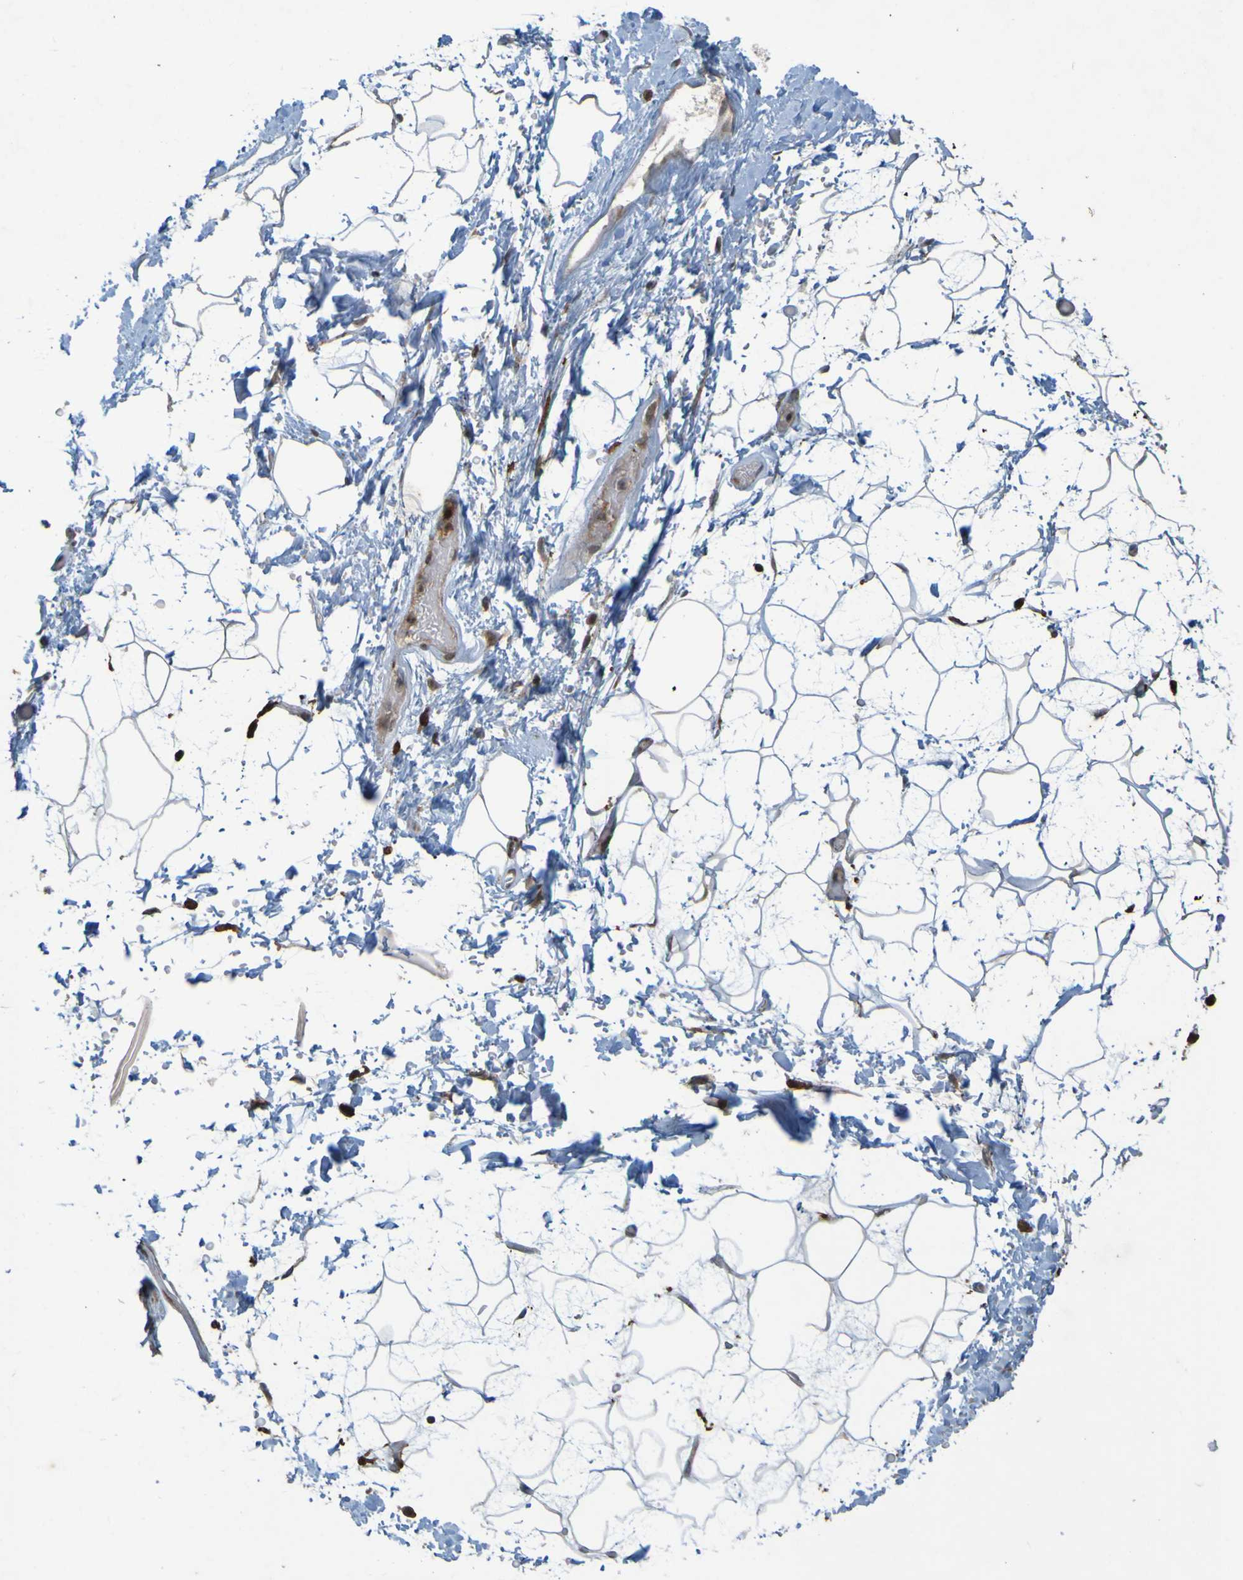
{"staining": {"intensity": "negative", "quantity": "none", "location": "none"}, "tissue": "adipose tissue", "cell_type": "Adipocytes", "image_type": "normal", "snomed": [{"axis": "morphology", "description": "Normal tissue, NOS"}, {"axis": "topography", "description": "Soft tissue"}], "caption": "Immunohistochemical staining of unremarkable human adipose tissue shows no significant expression in adipocytes. (Stains: DAB (3,3'-diaminobenzidine) IHC with hematoxylin counter stain, Microscopy: brightfield microscopy at high magnification).", "gene": "GUCY1A1", "patient": {"sex": "male", "age": 72}}